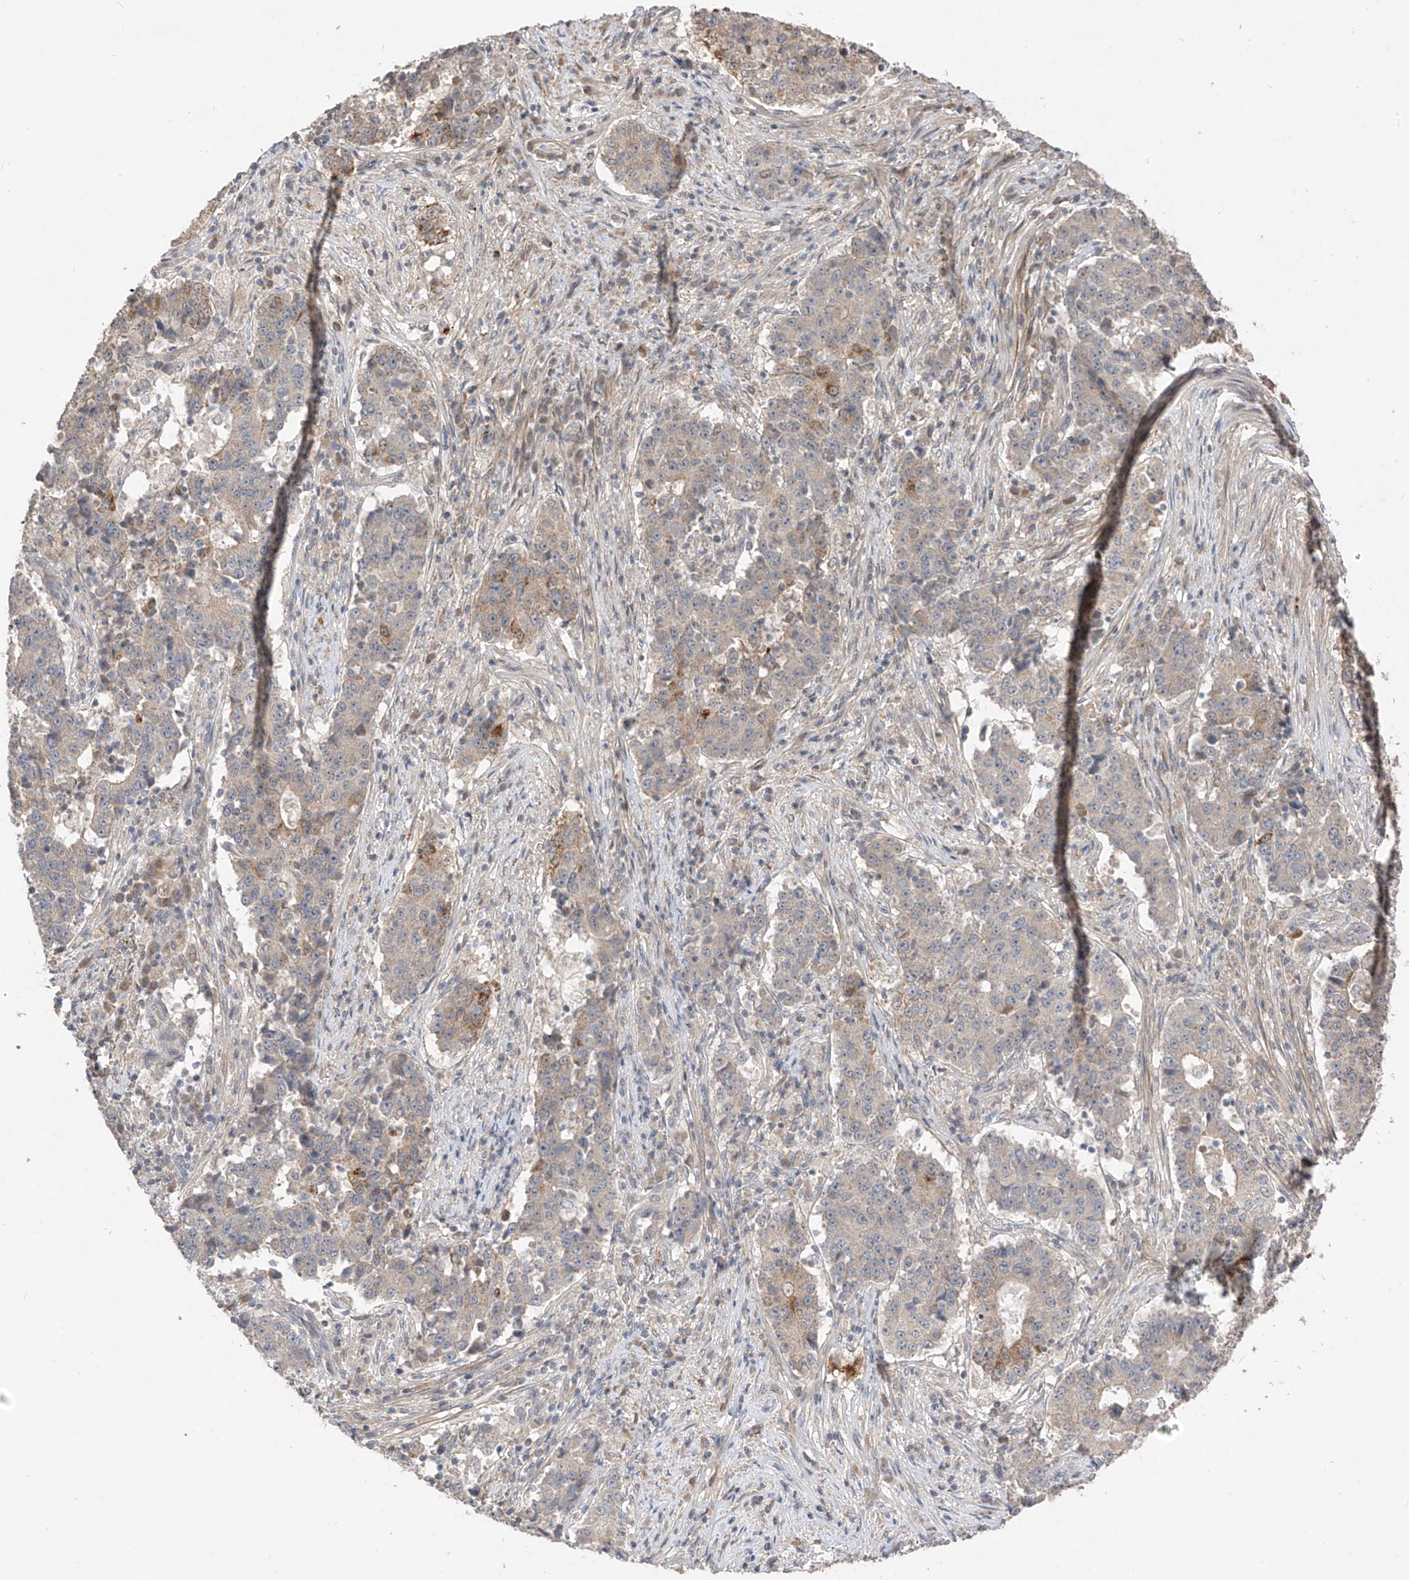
{"staining": {"intensity": "weak", "quantity": "<25%", "location": "cytoplasmic/membranous"}, "tissue": "stomach cancer", "cell_type": "Tumor cells", "image_type": "cancer", "snomed": [{"axis": "morphology", "description": "Adenocarcinoma, NOS"}, {"axis": "topography", "description": "Stomach"}], "caption": "High magnification brightfield microscopy of stomach cancer (adenocarcinoma) stained with DAB (brown) and counterstained with hematoxylin (blue): tumor cells show no significant staining.", "gene": "LATS1", "patient": {"sex": "male", "age": 59}}